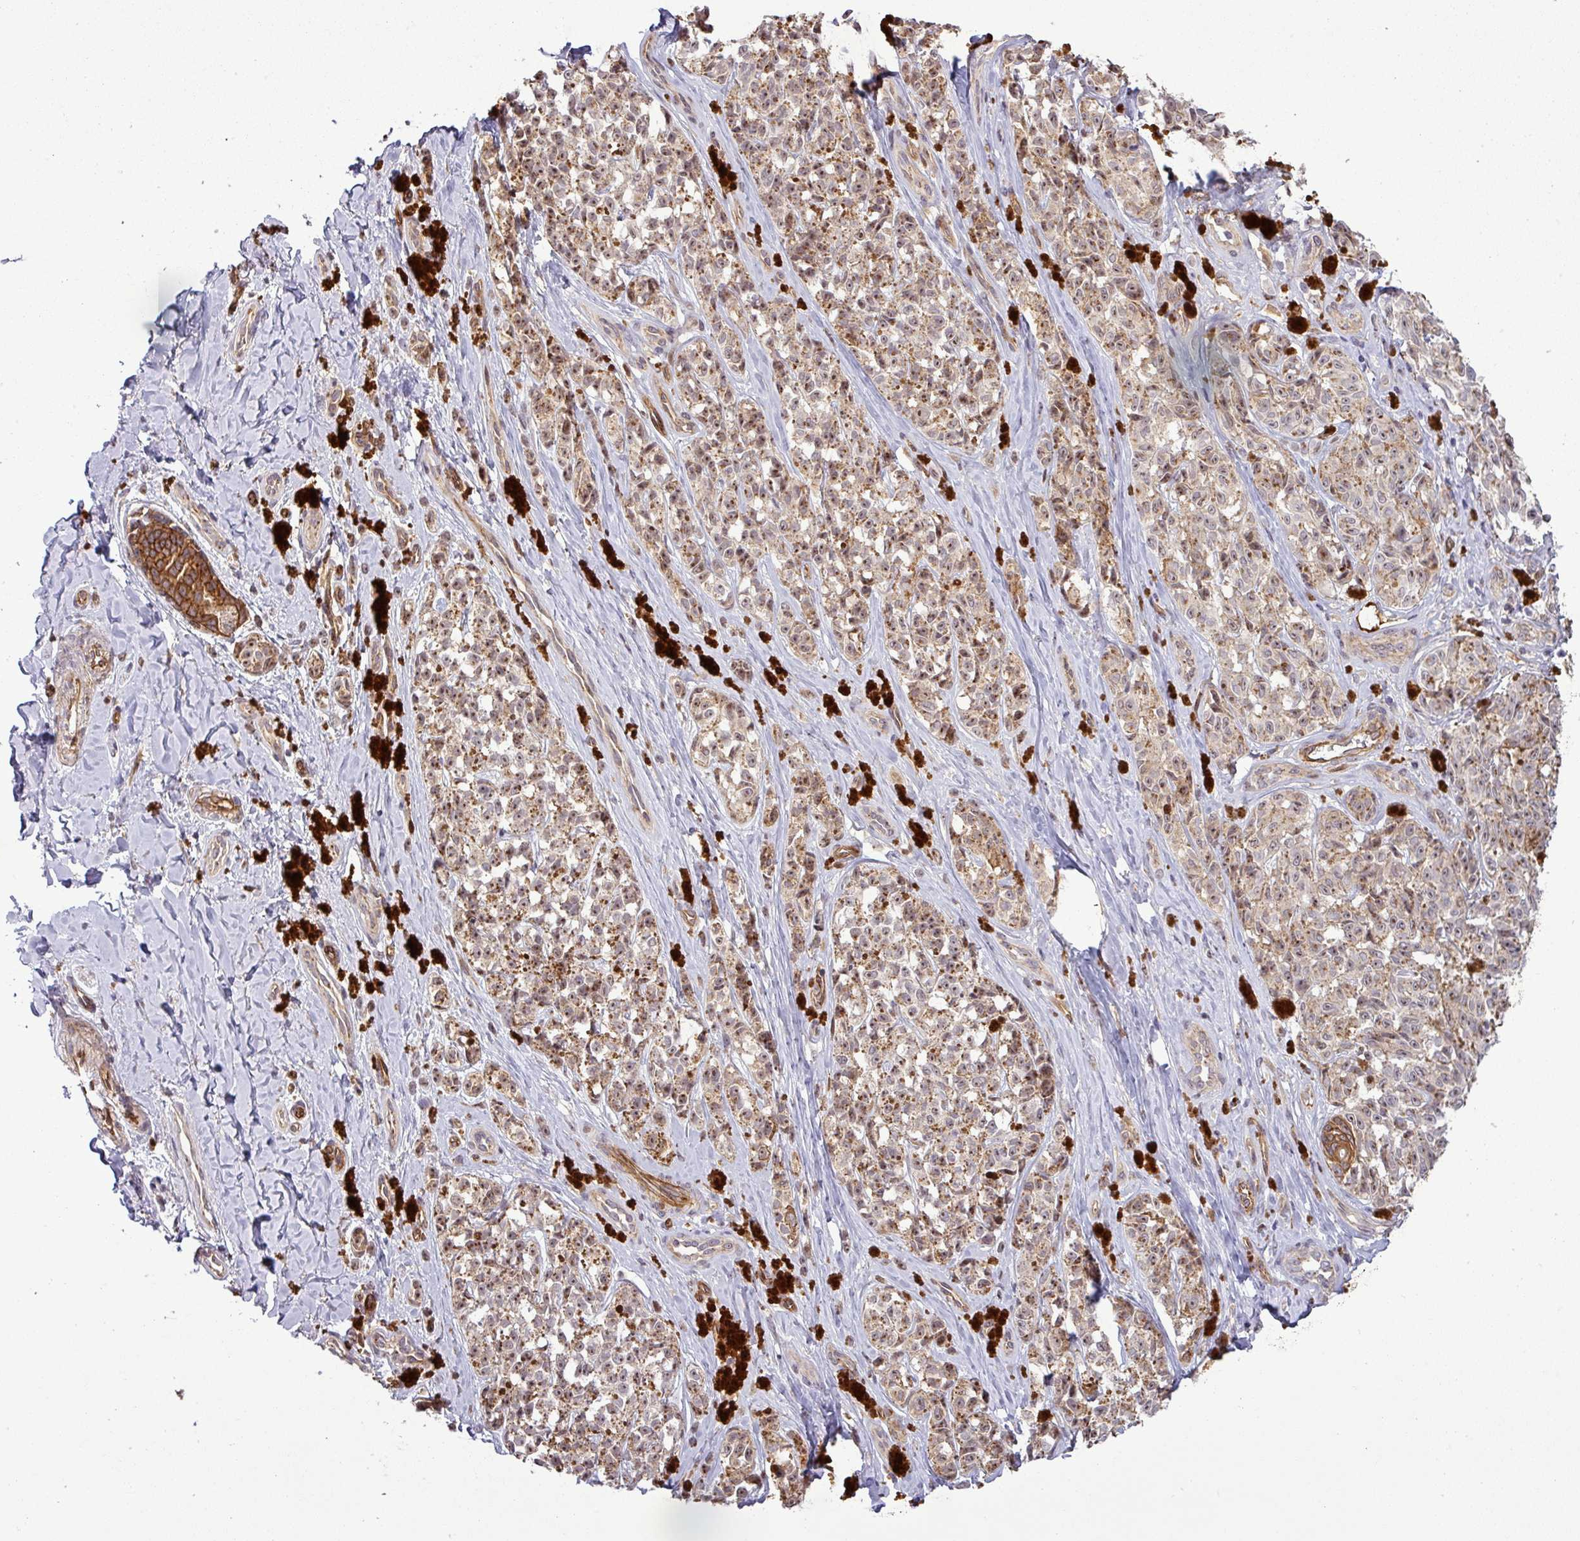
{"staining": {"intensity": "moderate", "quantity": ">75%", "location": "cytoplasmic/membranous,nuclear"}, "tissue": "melanoma", "cell_type": "Tumor cells", "image_type": "cancer", "snomed": [{"axis": "morphology", "description": "Malignant melanoma, NOS"}, {"axis": "topography", "description": "Skin"}], "caption": "This image exhibits immunohistochemistry staining of malignant melanoma, with medium moderate cytoplasmic/membranous and nuclear staining in about >75% of tumor cells.", "gene": "PCDH1", "patient": {"sex": "female", "age": 65}}